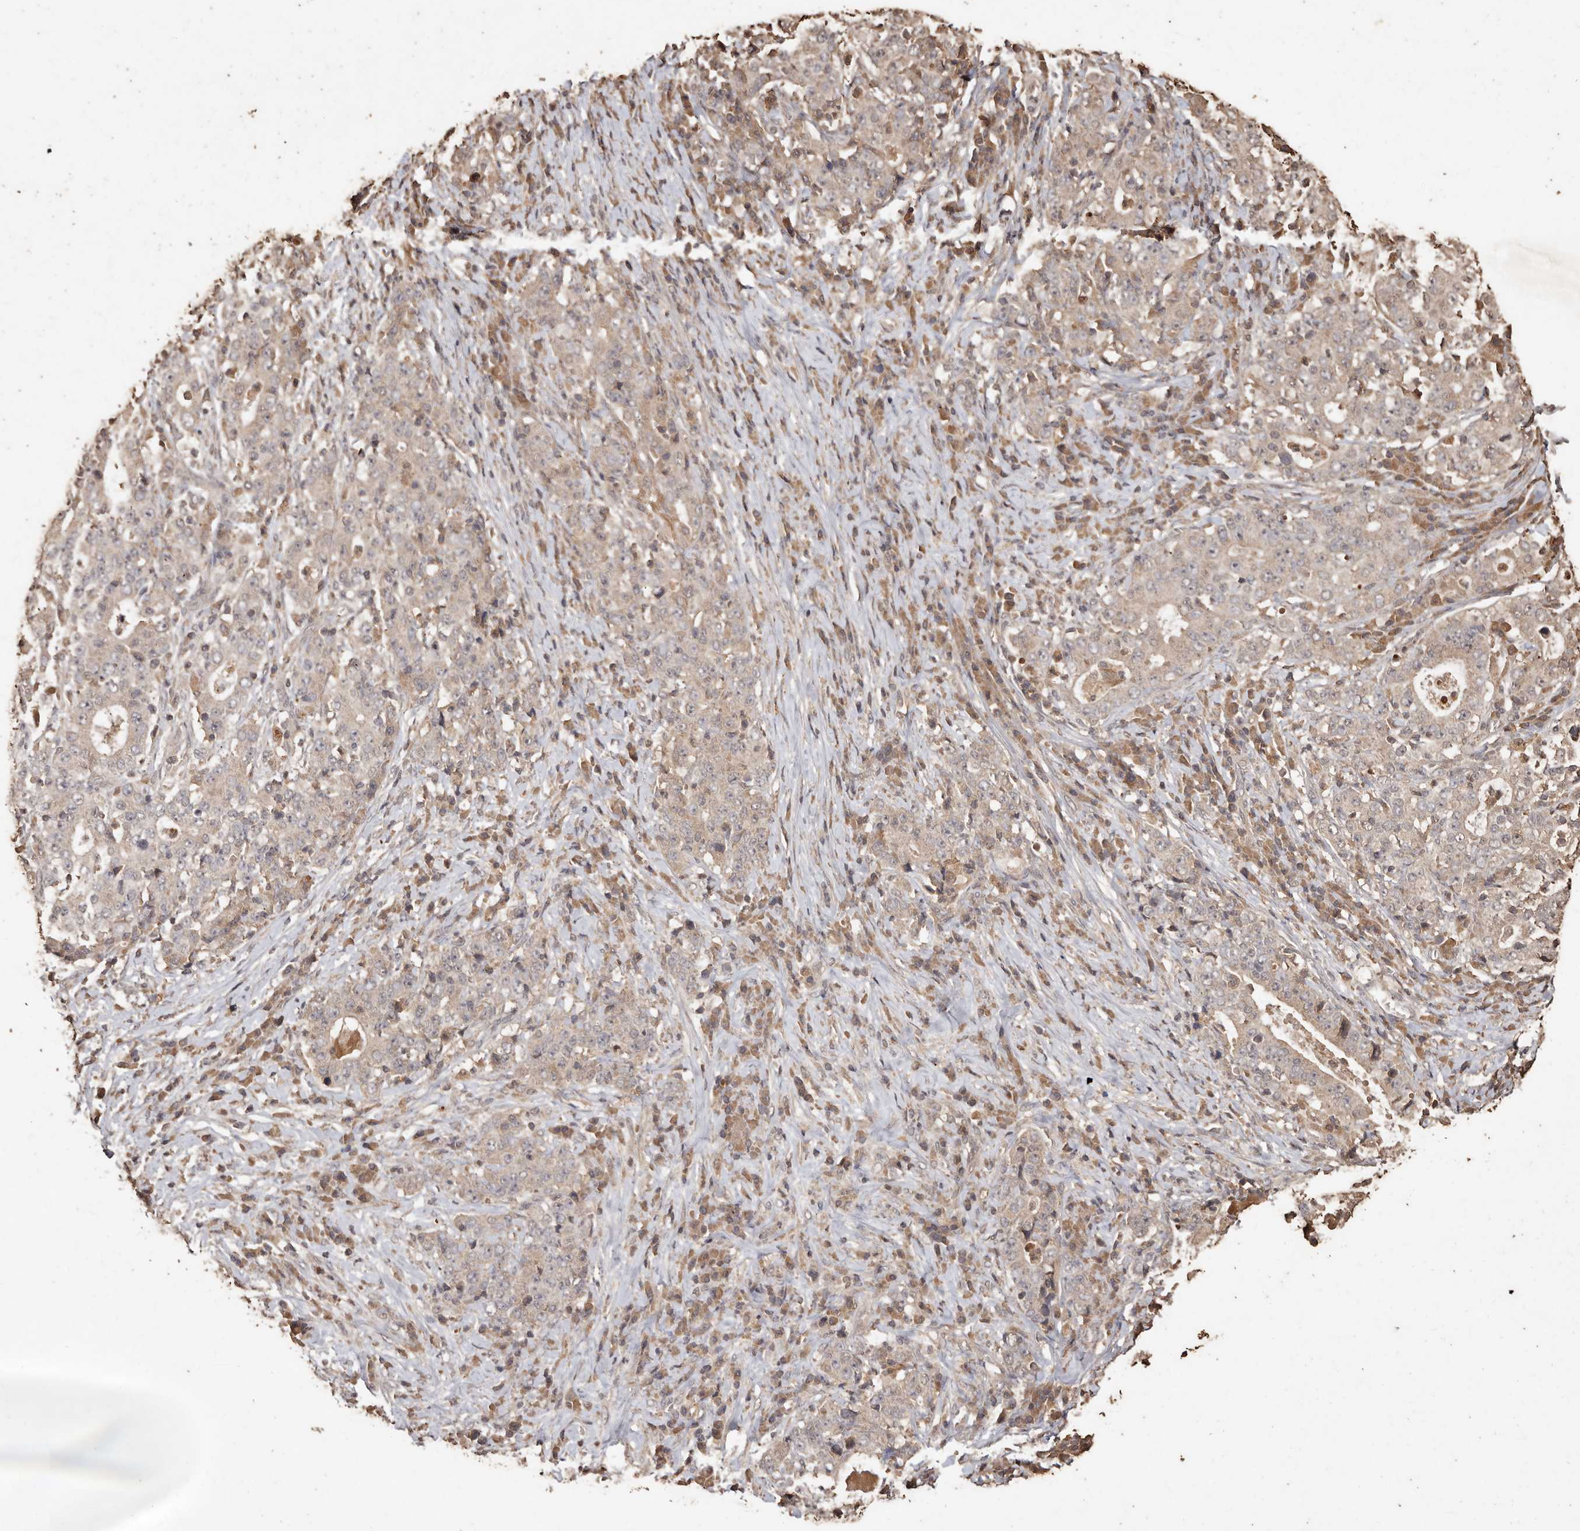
{"staining": {"intensity": "weak", "quantity": "25%-75%", "location": "cytoplasmic/membranous"}, "tissue": "stomach cancer", "cell_type": "Tumor cells", "image_type": "cancer", "snomed": [{"axis": "morphology", "description": "Normal tissue, NOS"}, {"axis": "morphology", "description": "Adenocarcinoma, NOS"}, {"axis": "topography", "description": "Stomach, upper"}, {"axis": "topography", "description": "Stomach"}], "caption": "Protein staining demonstrates weak cytoplasmic/membranous expression in about 25%-75% of tumor cells in adenocarcinoma (stomach).", "gene": "PKDCC", "patient": {"sex": "male", "age": 59}}